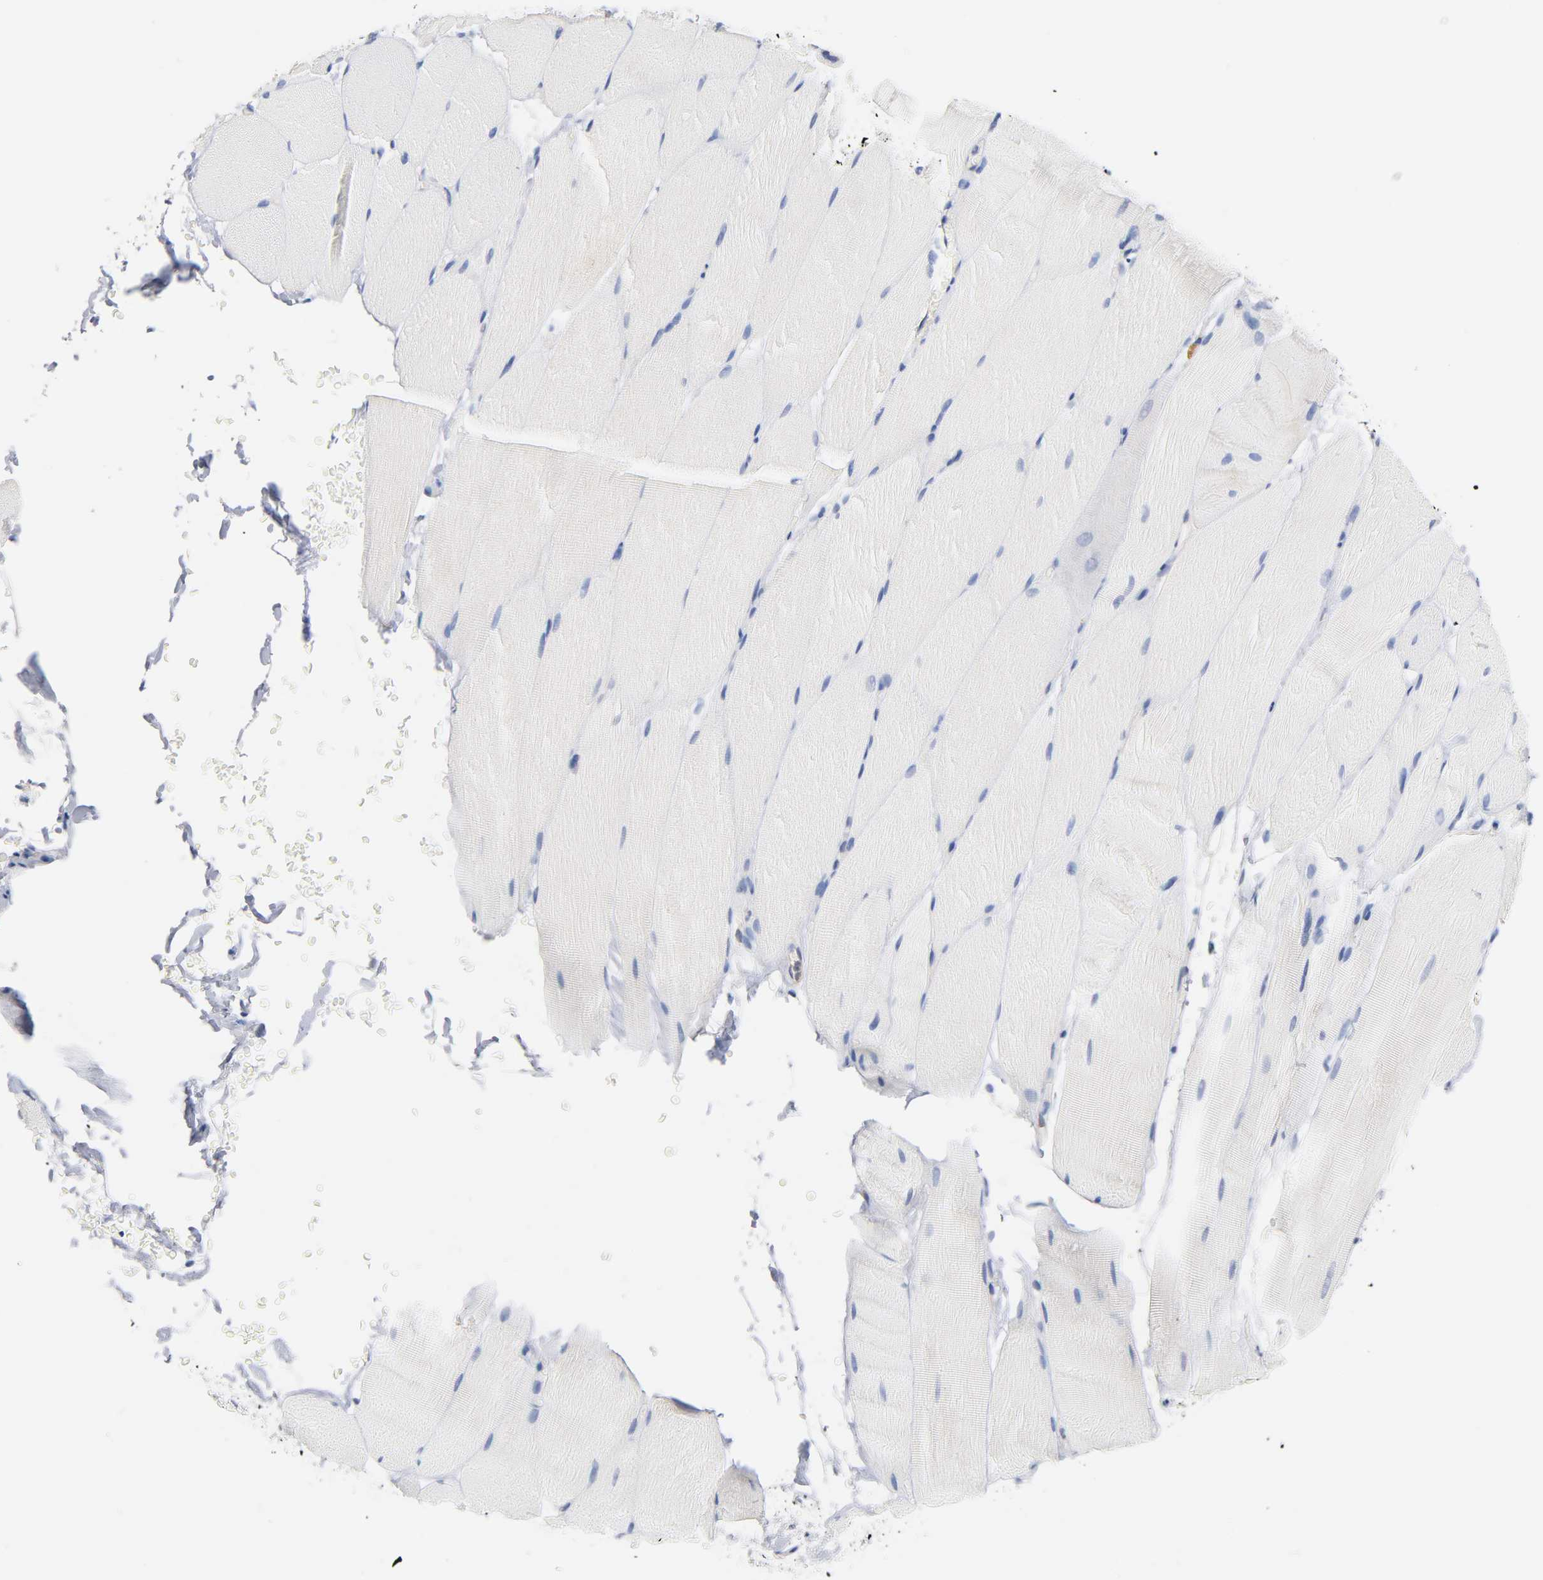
{"staining": {"intensity": "negative", "quantity": "none", "location": "none"}, "tissue": "skeletal muscle", "cell_type": "Myocytes", "image_type": "normal", "snomed": [{"axis": "morphology", "description": "Normal tissue, NOS"}, {"axis": "topography", "description": "Skeletal muscle"}, {"axis": "topography", "description": "Parathyroid gland"}], "caption": "DAB (3,3'-diaminobenzidine) immunohistochemical staining of unremarkable human skeletal muscle displays no significant staining in myocytes.", "gene": "MALT1", "patient": {"sex": "female", "age": 37}}